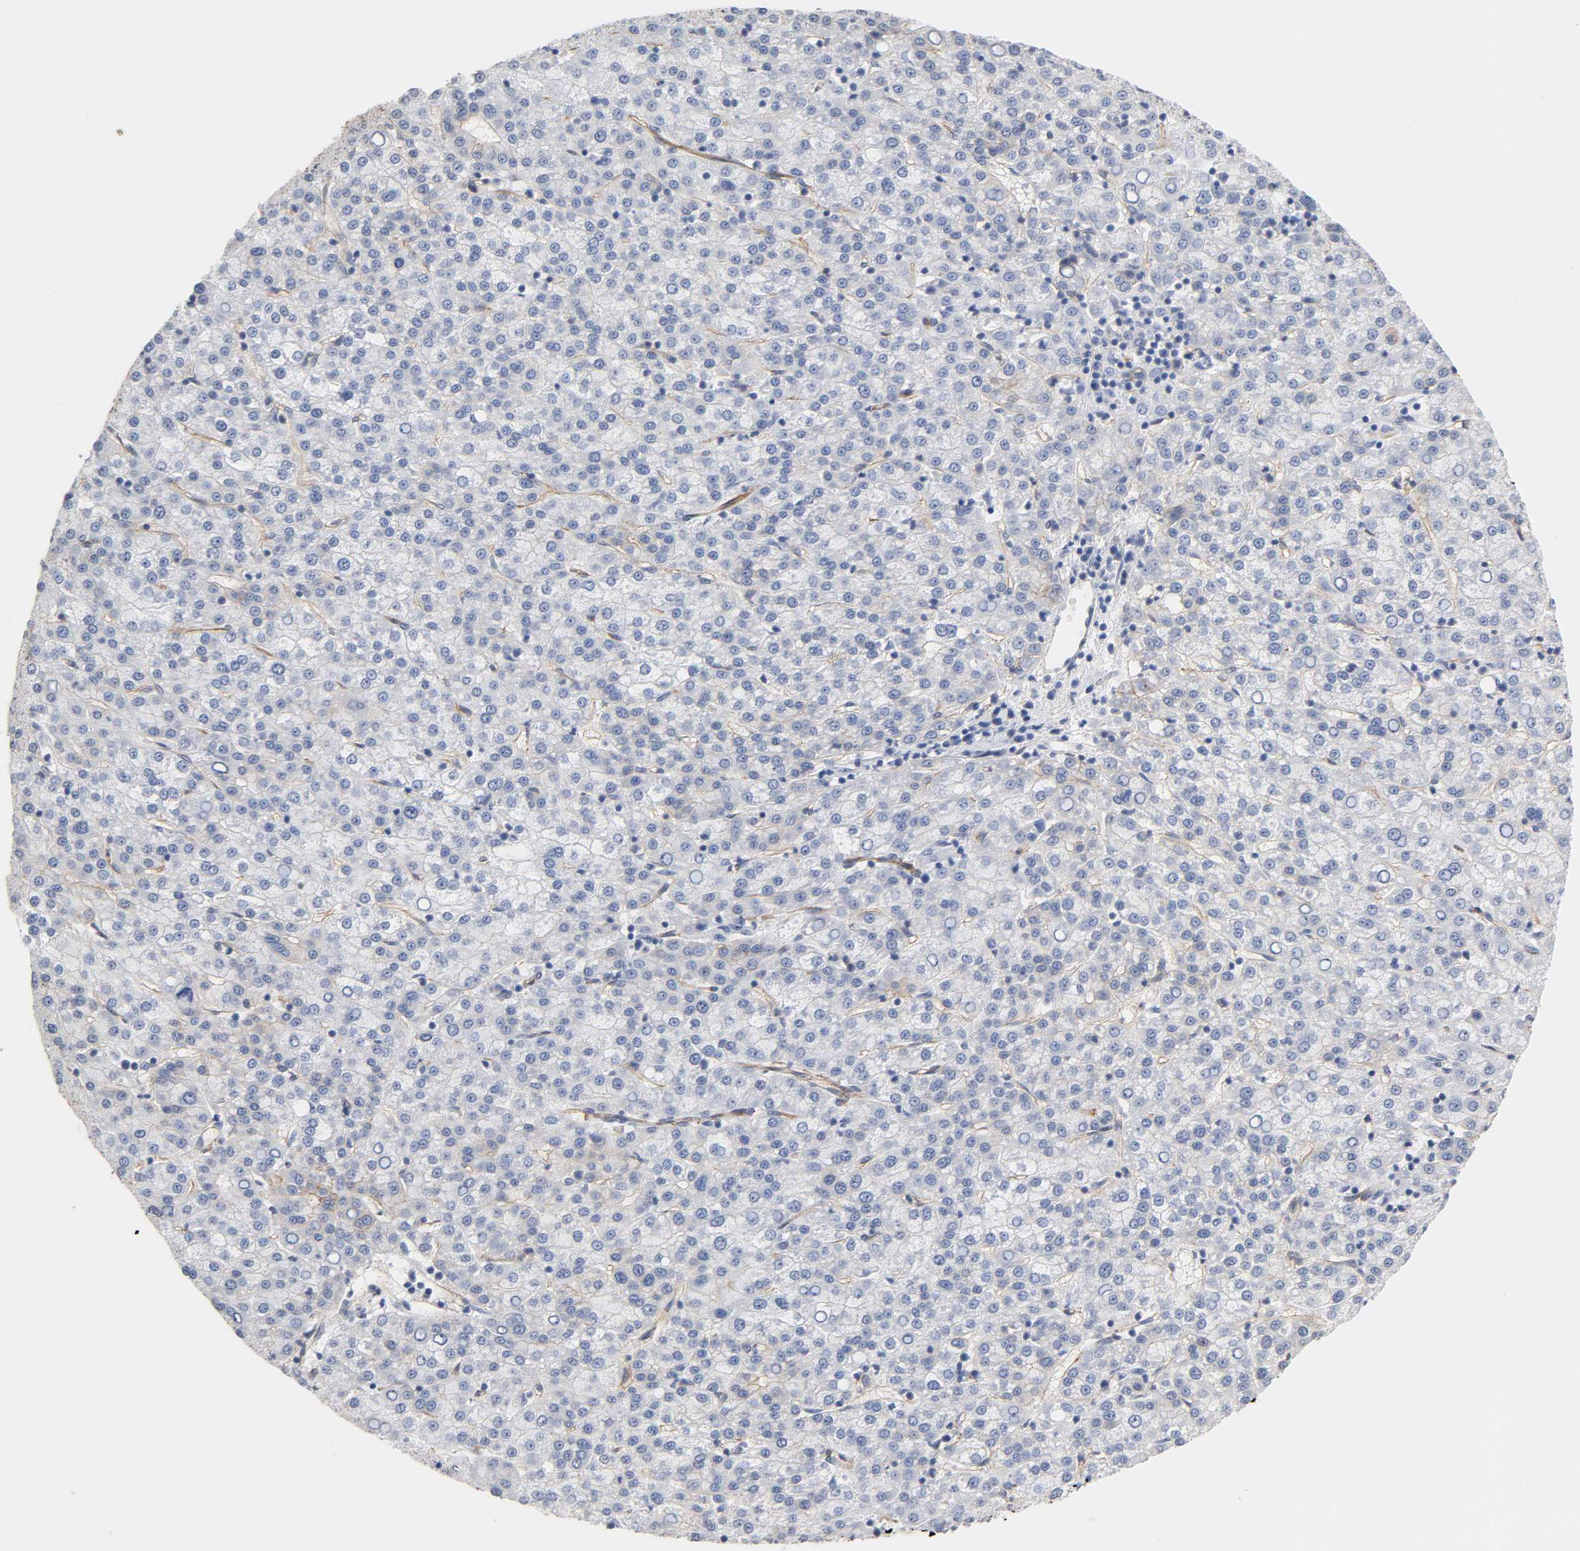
{"staining": {"intensity": "moderate", "quantity": "25%-75%", "location": "cytoplasmic/membranous"}, "tissue": "liver cancer", "cell_type": "Tumor cells", "image_type": "cancer", "snomed": [{"axis": "morphology", "description": "Carcinoma, Hepatocellular, NOS"}, {"axis": "topography", "description": "Liver"}], "caption": "Tumor cells exhibit medium levels of moderate cytoplasmic/membranous expression in about 25%-75% of cells in liver cancer (hepatocellular carcinoma).", "gene": "SPTAN1", "patient": {"sex": "female", "age": 58}}